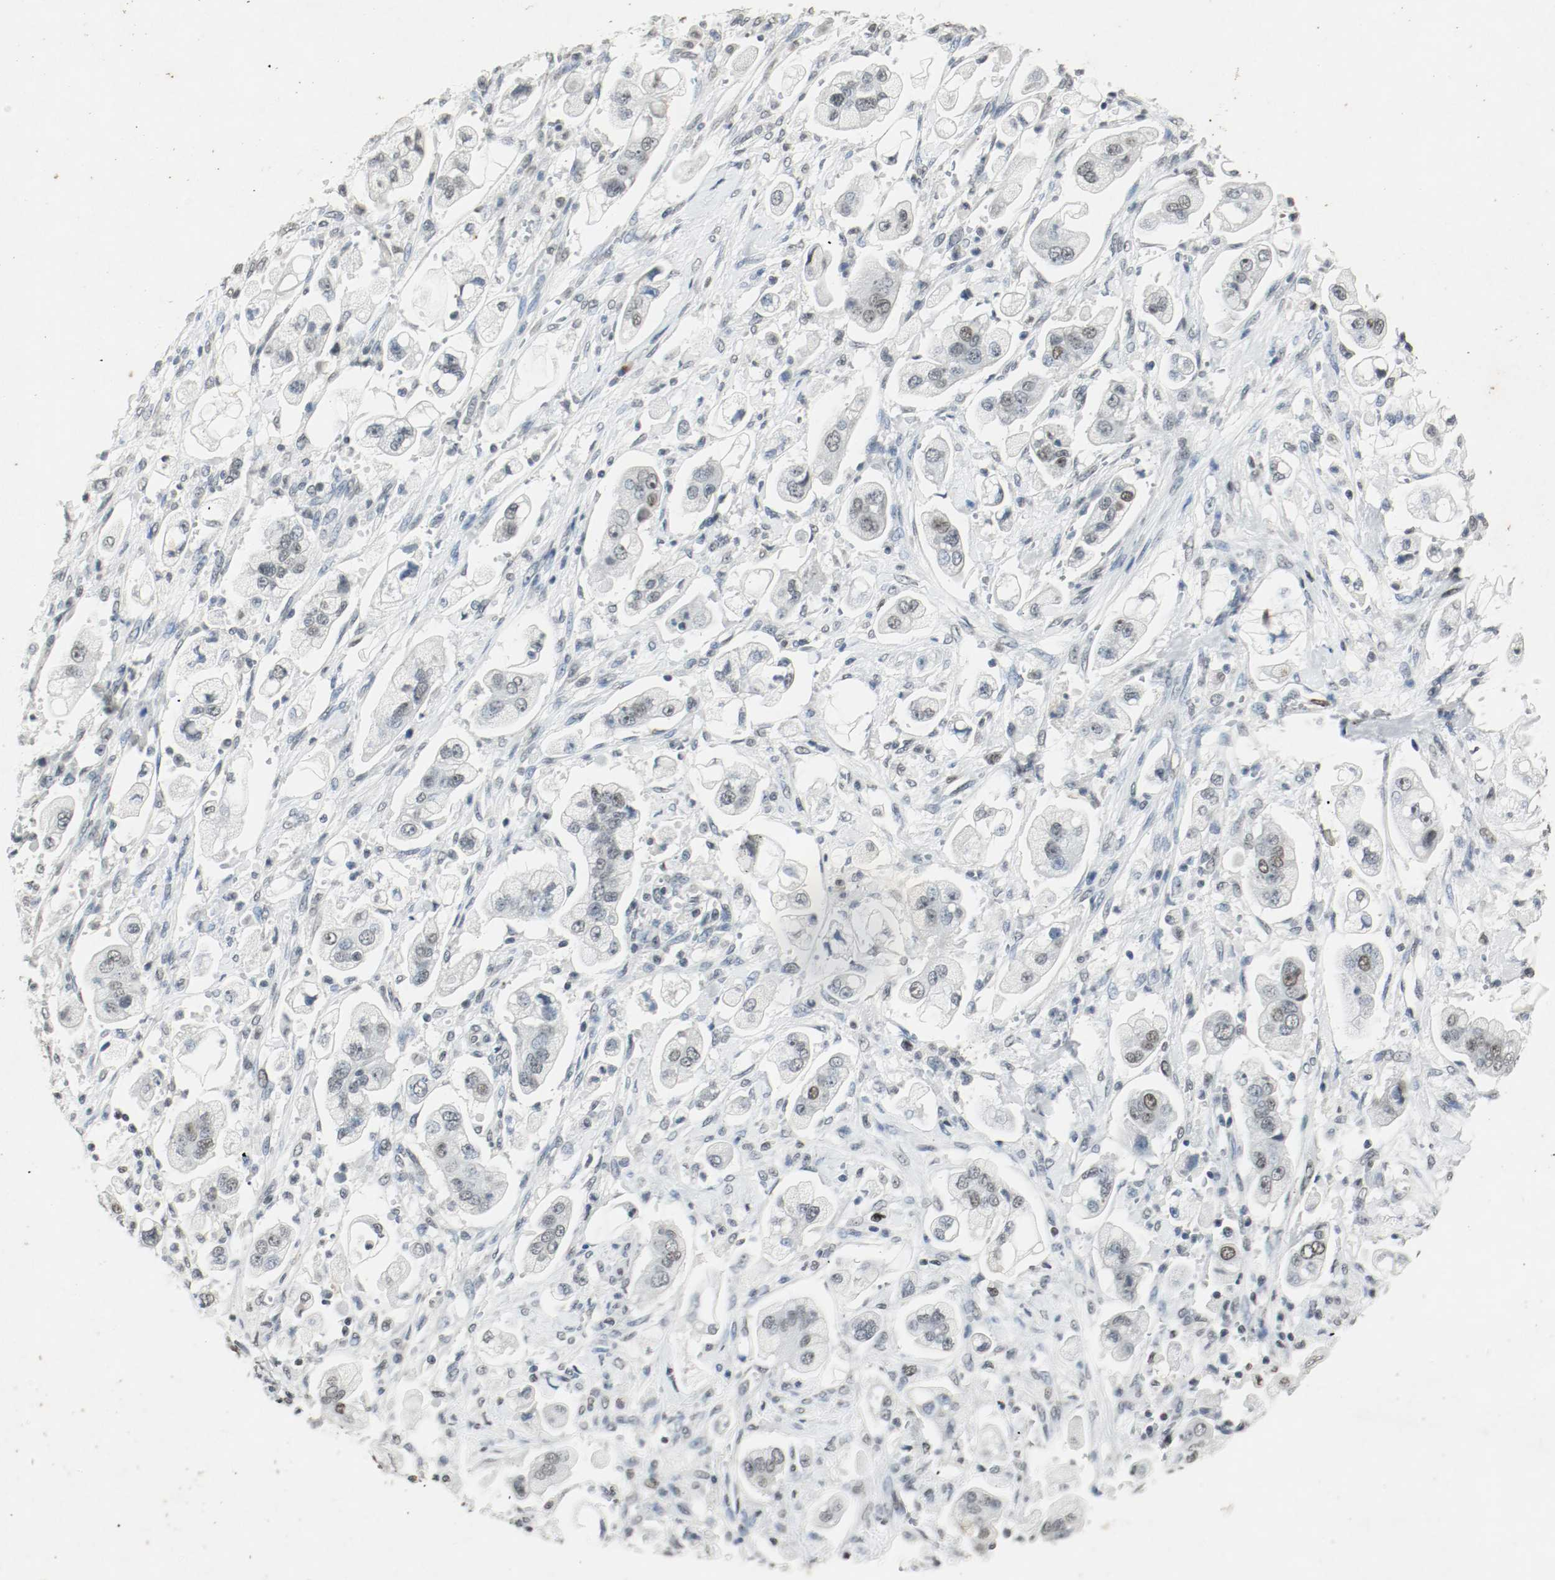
{"staining": {"intensity": "weak", "quantity": ">75%", "location": "nuclear"}, "tissue": "stomach cancer", "cell_type": "Tumor cells", "image_type": "cancer", "snomed": [{"axis": "morphology", "description": "Adenocarcinoma, NOS"}, {"axis": "topography", "description": "Stomach"}], "caption": "A brown stain labels weak nuclear expression of a protein in stomach cancer tumor cells.", "gene": "DNMT1", "patient": {"sex": "male", "age": 62}}